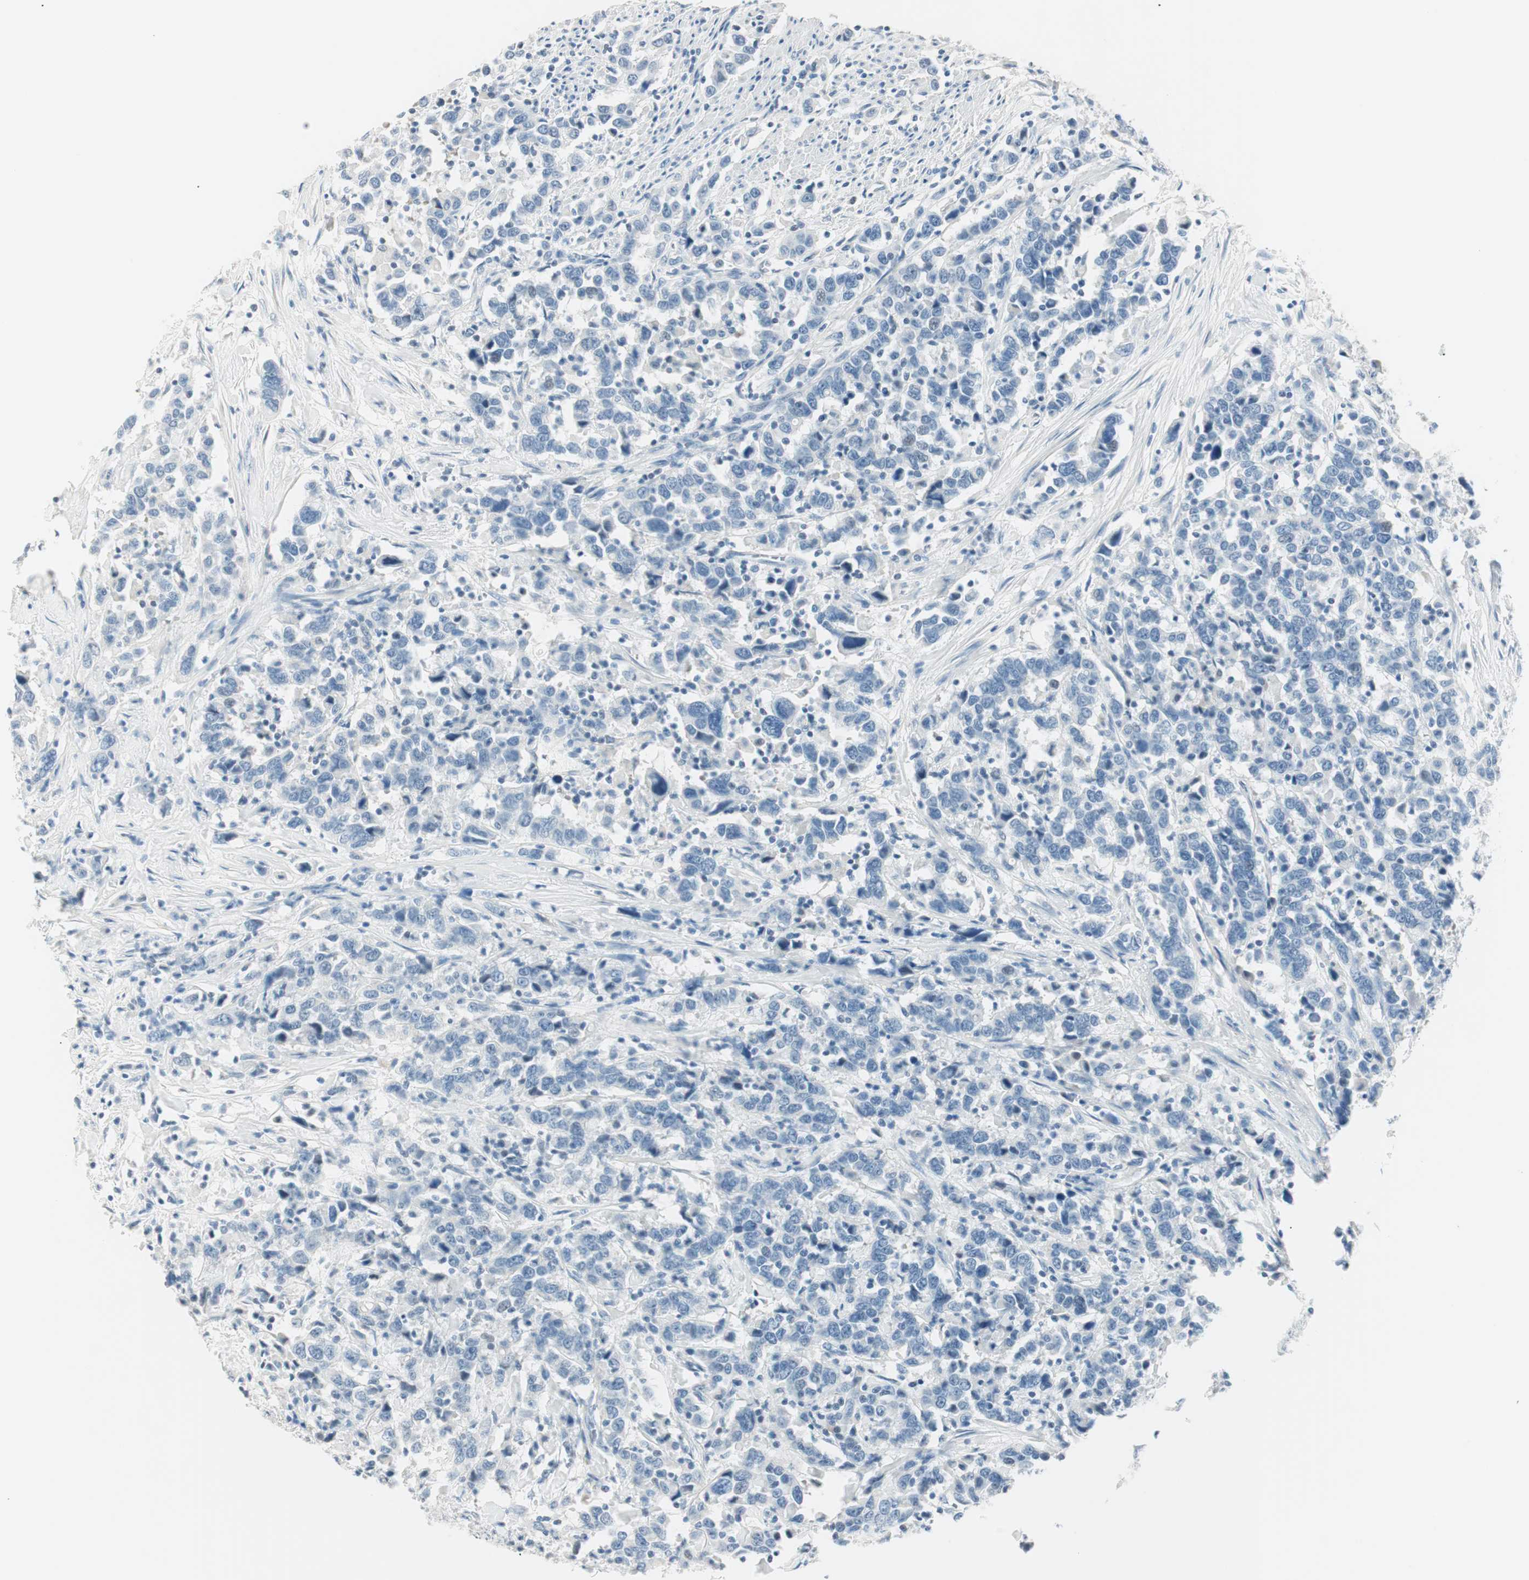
{"staining": {"intensity": "negative", "quantity": "none", "location": "none"}, "tissue": "urothelial cancer", "cell_type": "Tumor cells", "image_type": "cancer", "snomed": [{"axis": "morphology", "description": "Urothelial carcinoma, High grade"}, {"axis": "topography", "description": "Urinary bladder"}], "caption": "DAB immunohistochemical staining of urothelial cancer demonstrates no significant positivity in tumor cells. (Stains: DAB immunohistochemistry with hematoxylin counter stain, Microscopy: brightfield microscopy at high magnification).", "gene": "HOXB13", "patient": {"sex": "male", "age": 61}}